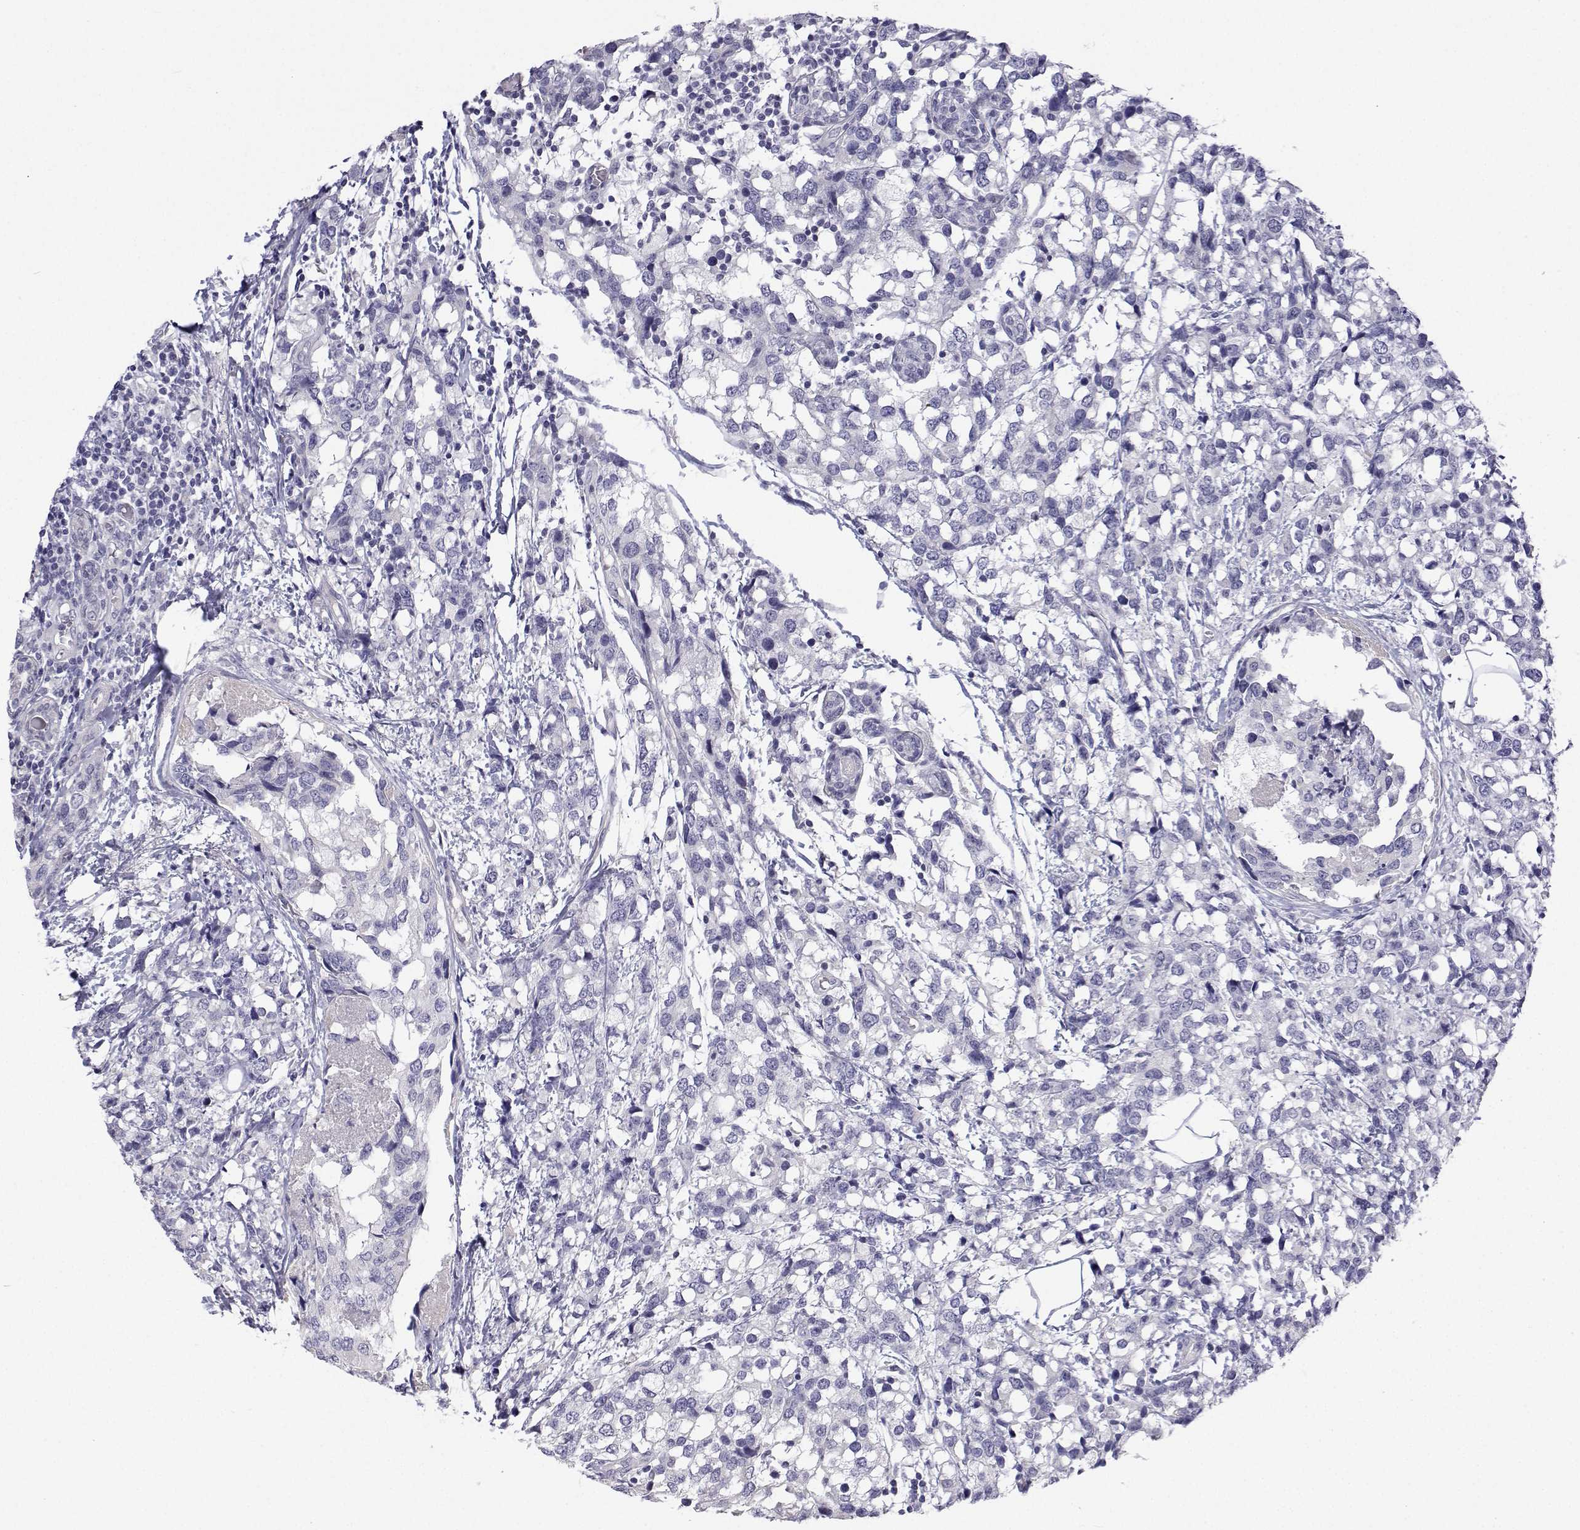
{"staining": {"intensity": "negative", "quantity": "none", "location": "none"}, "tissue": "breast cancer", "cell_type": "Tumor cells", "image_type": "cancer", "snomed": [{"axis": "morphology", "description": "Lobular carcinoma"}, {"axis": "topography", "description": "Breast"}], "caption": "Histopathology image shows no protein expression in tumor cells of breast cancer (lobular carcinoma) tissue.", "gene": "ANKRD65", "patient": {"sex": "female", "age": 59}}